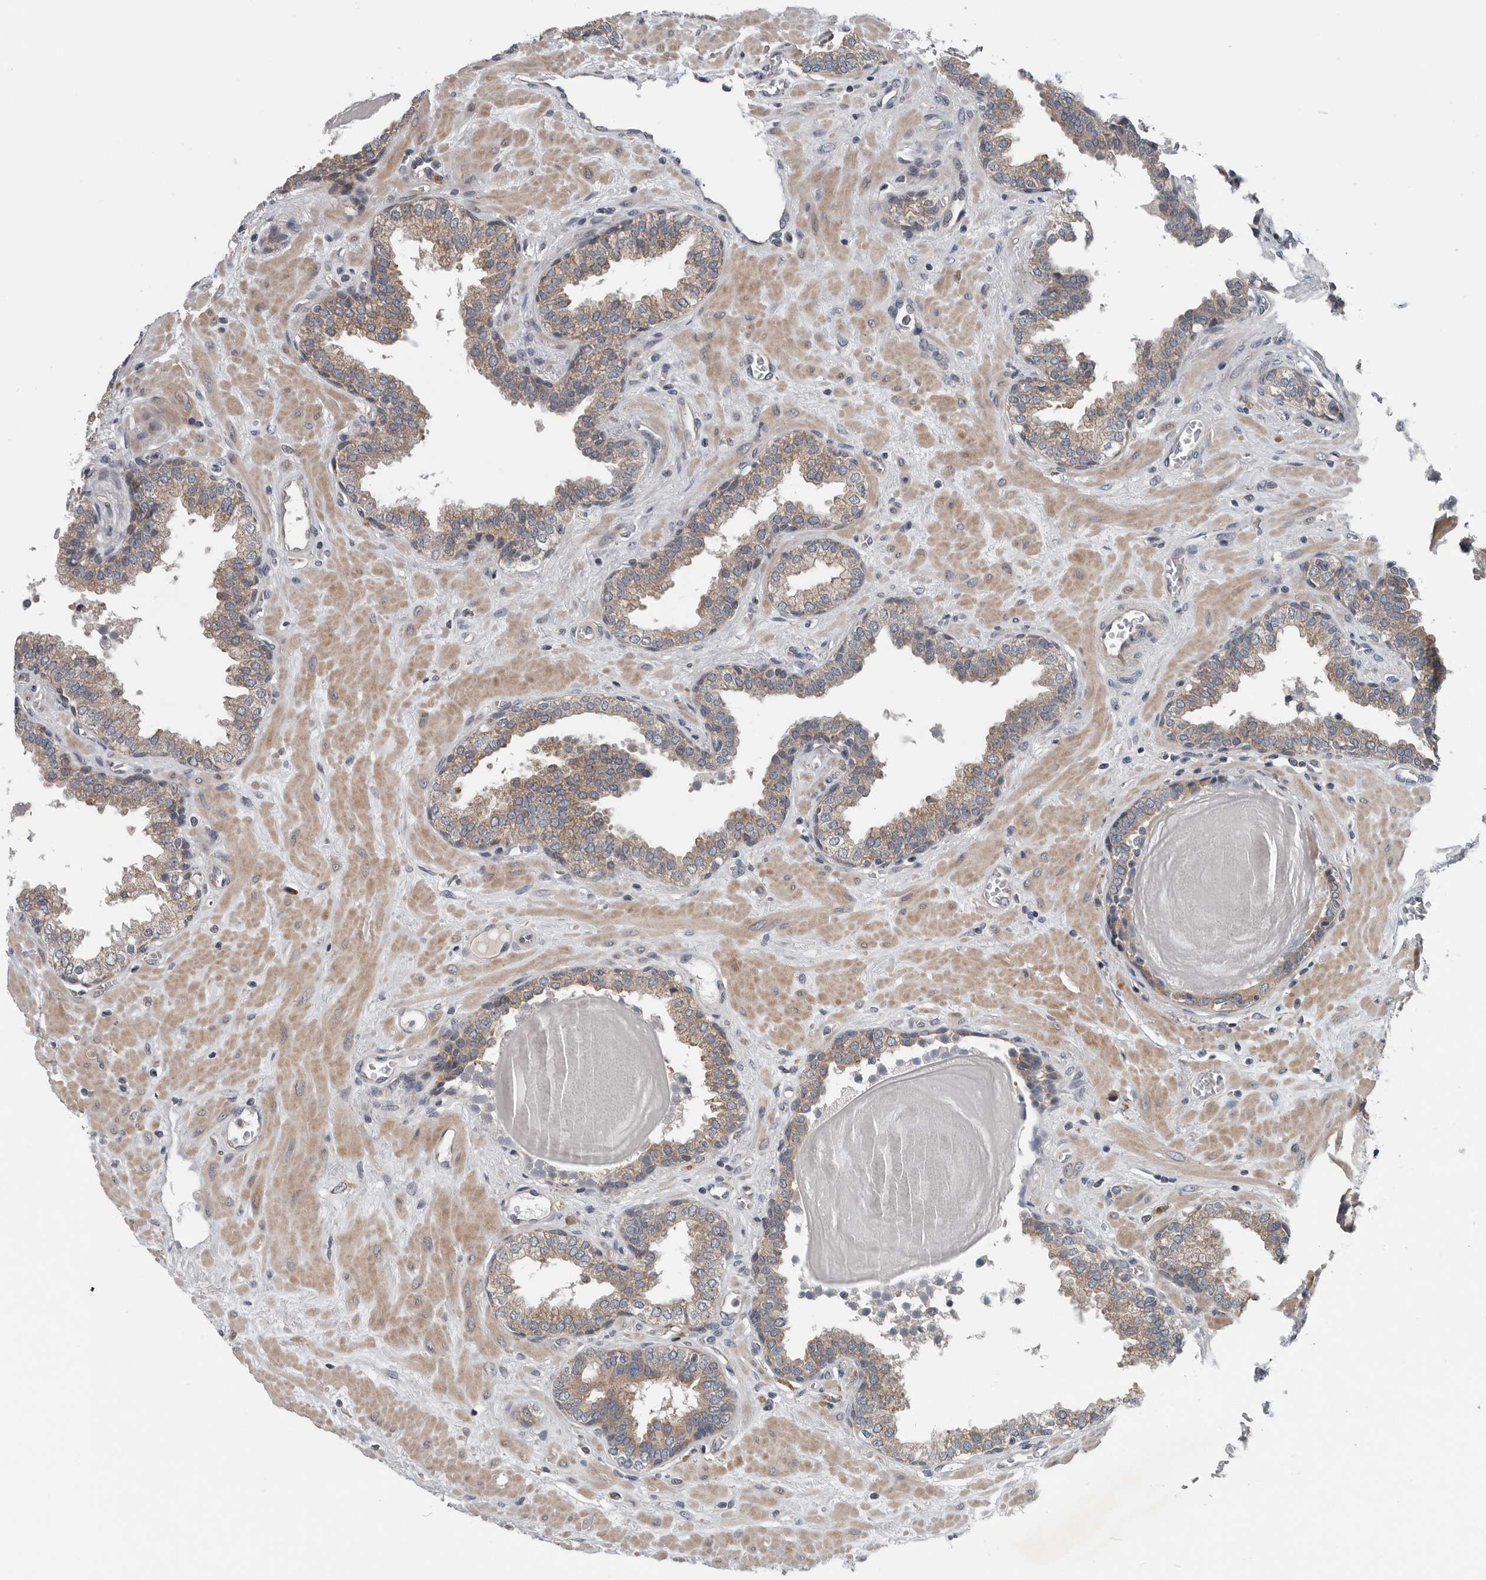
{"staining": {"intensity": "moderate", "quantity": "25%-75%", "location": "cytoplasmic/membranous"}, "tissue": "prostate", "cell_type": "Glandular cells", "image_type": "normal", "snomed": [{"axis": "morphology", "description": "Normal tissue, NOS"}, {"axis": "topography", "description": "Prostate"}], "caption": "Moderate cytoplasmic/membranous staining for a protein is present in about 25%-75% of glandular cells of benign prostate using immunohistochemistry.", "gene": "TMEM199", "patient": {"sex": "male", "age": 51}}